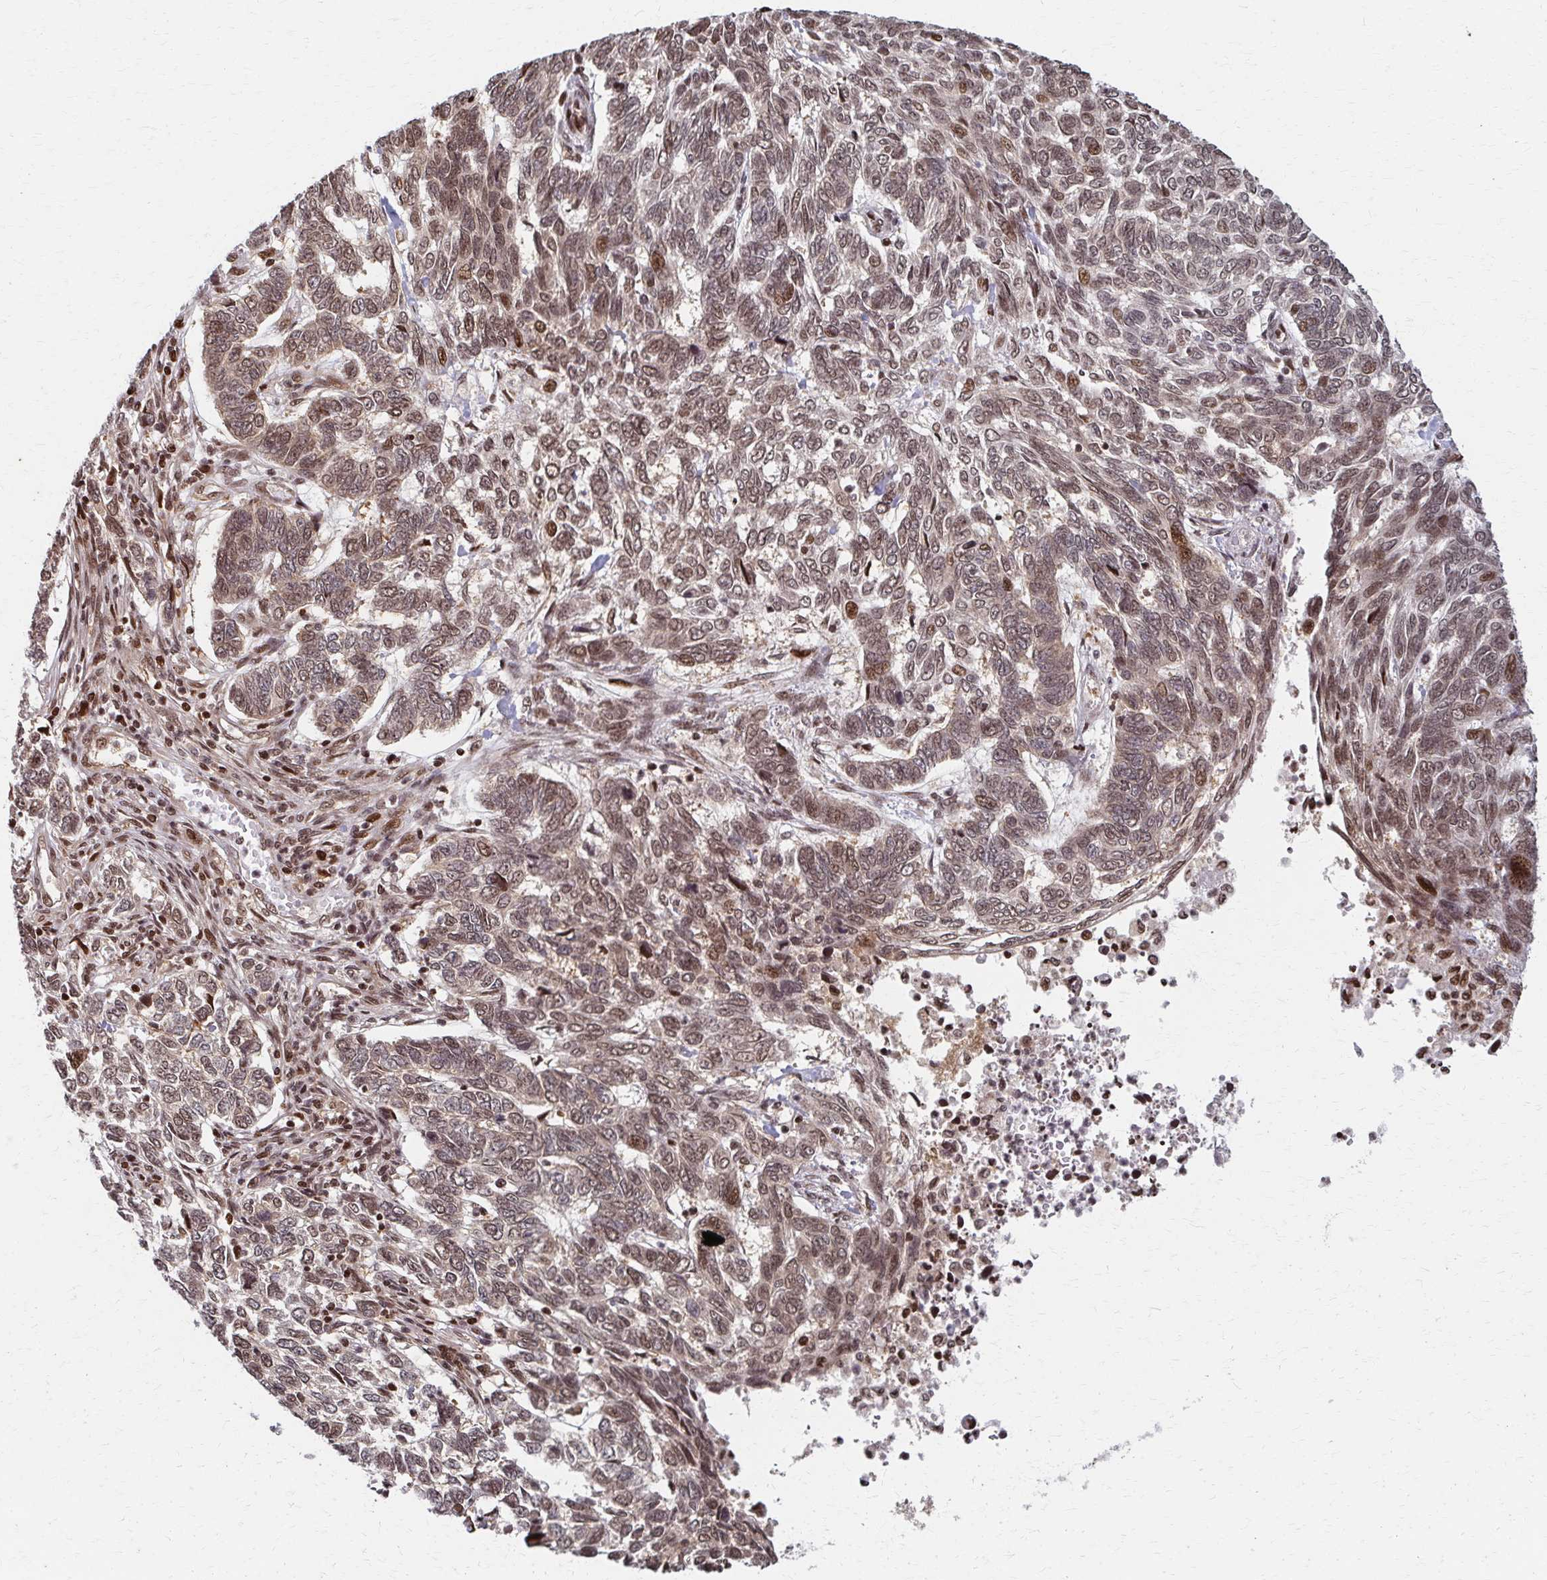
{"staining": {"intensity": "moderate", "quantity": "25%-75%", "location": "nuclear"}, "tissue": "skin cancer", "cell_type": "Tumor cells", "image_type": "cancer", "snomed": [{"axis": "morphology", "description": "Basal cell carcinoma"}, {"axis": "topography", "description": "Skin"}], "caption": "Immunohistochemical staining of human skin basal cell carcinoma shows medium levels of moderate nuclear protein staining in approximately 25%-75% of tumor cells.", "gene": "PSMD7", "patient": {"sex": "female", "age": 65}}